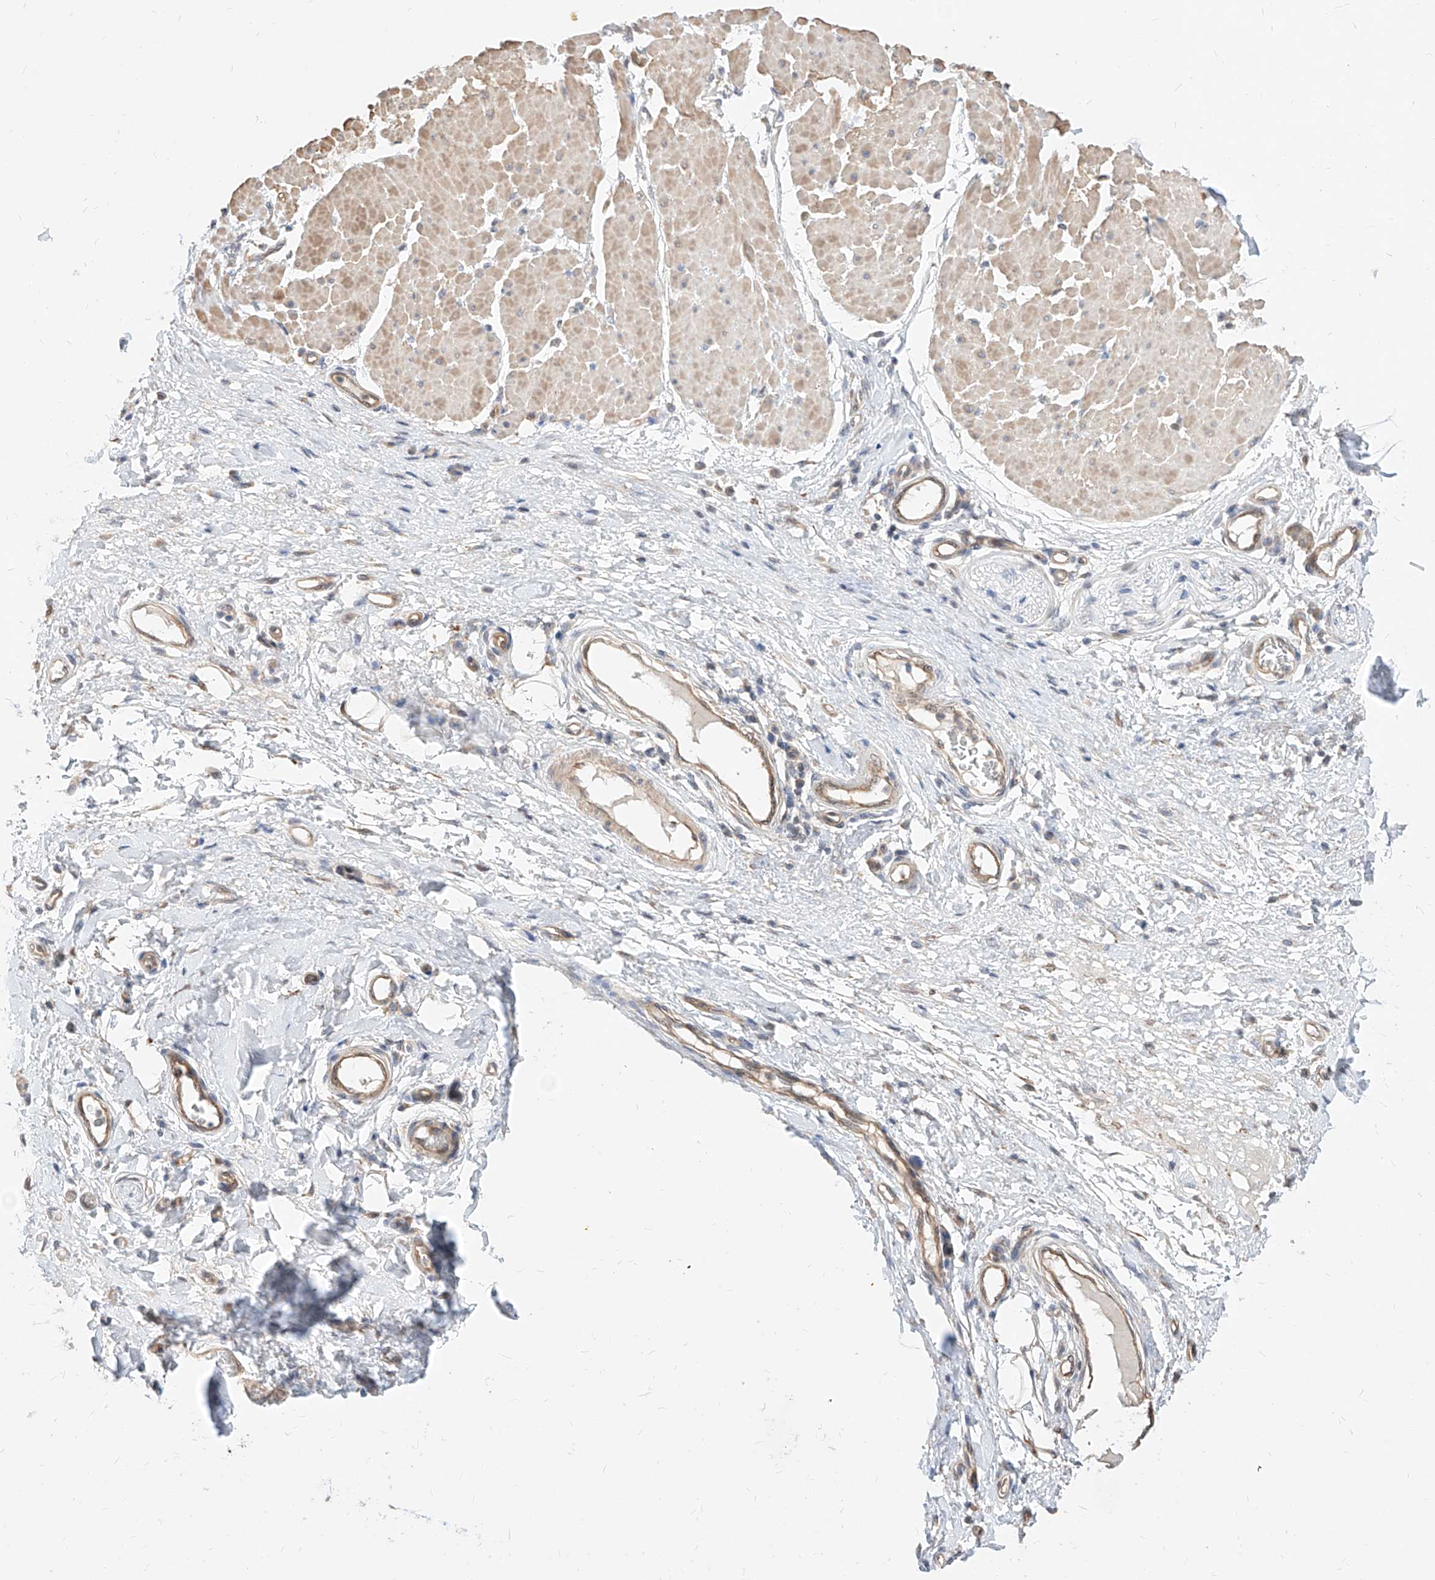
{"staining": {"intensity": "weak", "quantity": "<25%", "location": "cytoplasmic/membranous"}, "tissue": "adipose tissue", "cell_type": "Adipocytes", "image_type": "normal", "snomed": [{"axis": "morphology", "description": "Normal tissue, NOS"}, {"axis": "morphology", "description": "Adenocarcinoma, NOS"}, {"axis": "topography", "description": "Esophagus"}, {"axis": "topography", "description": "Stomach, upper"}, {"axis": "topography", "description": "Peripheral nerve tissue"}], "caption": "Human adipose tissue stained for a protein using immunohistochemistry (IHC) exhibits no positivity in adipocytes.", "gene": "TSNAX", "patient": {"sex": "male", "age": 62}}